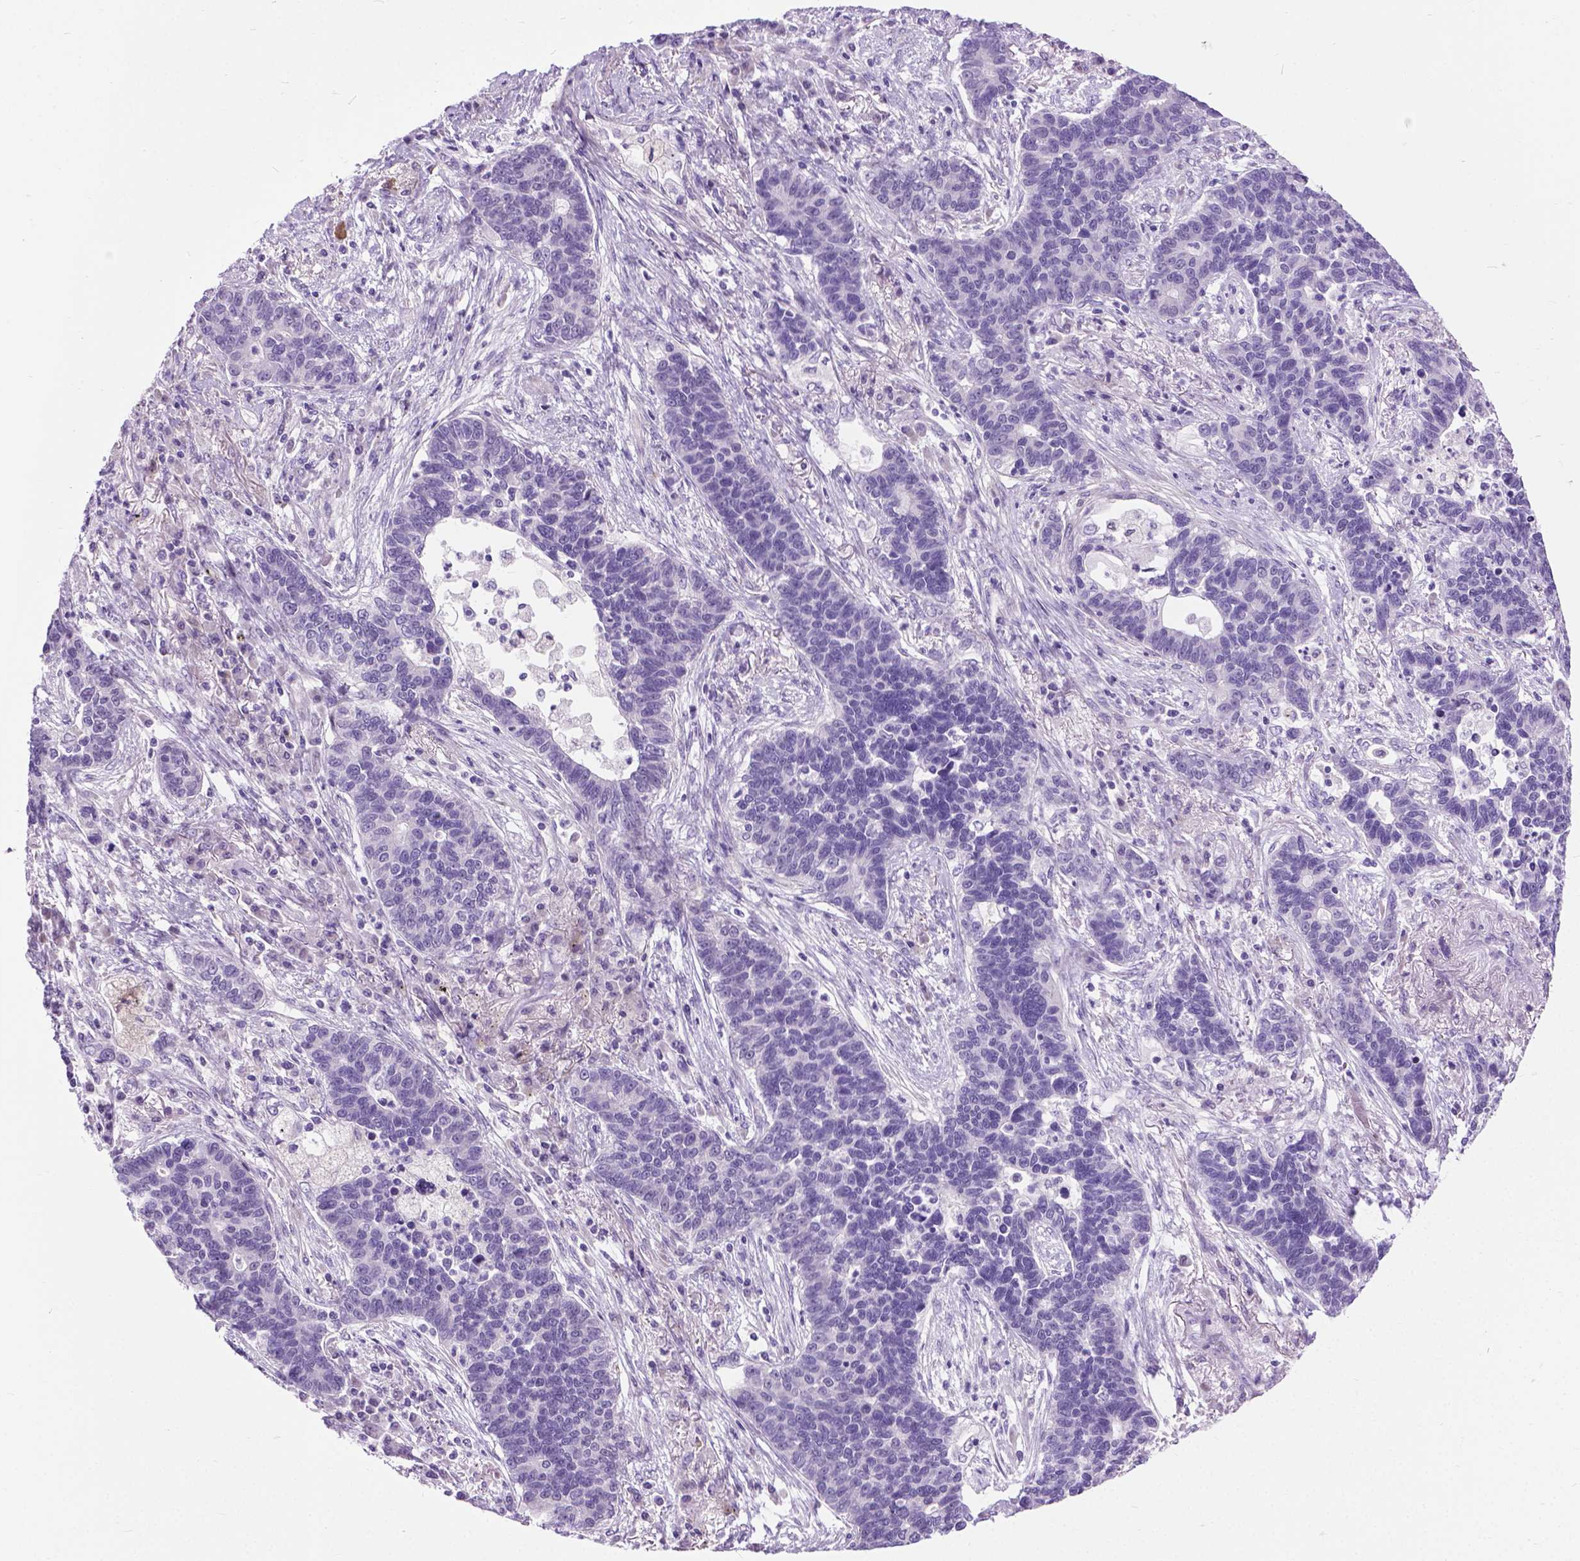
{"staining": {"intensity": "negative", "quantity": "none", "location": "none"}, "tissue": "lung cancer", "cell_type": "Tumor cells", "image_type": "cancer", "snomed": [{"axis": "morphology", "description": "Adenocarcinoma, NOS"}, {"axis": "topography", "description": "Lung"}], "caption": "Micrograph shows no protein positivity in tumor cells of lung cancer (adenocarcinoma) tissue.", "gene": "APCDD1L", "patient": {"sex": "female", "age": 57}}